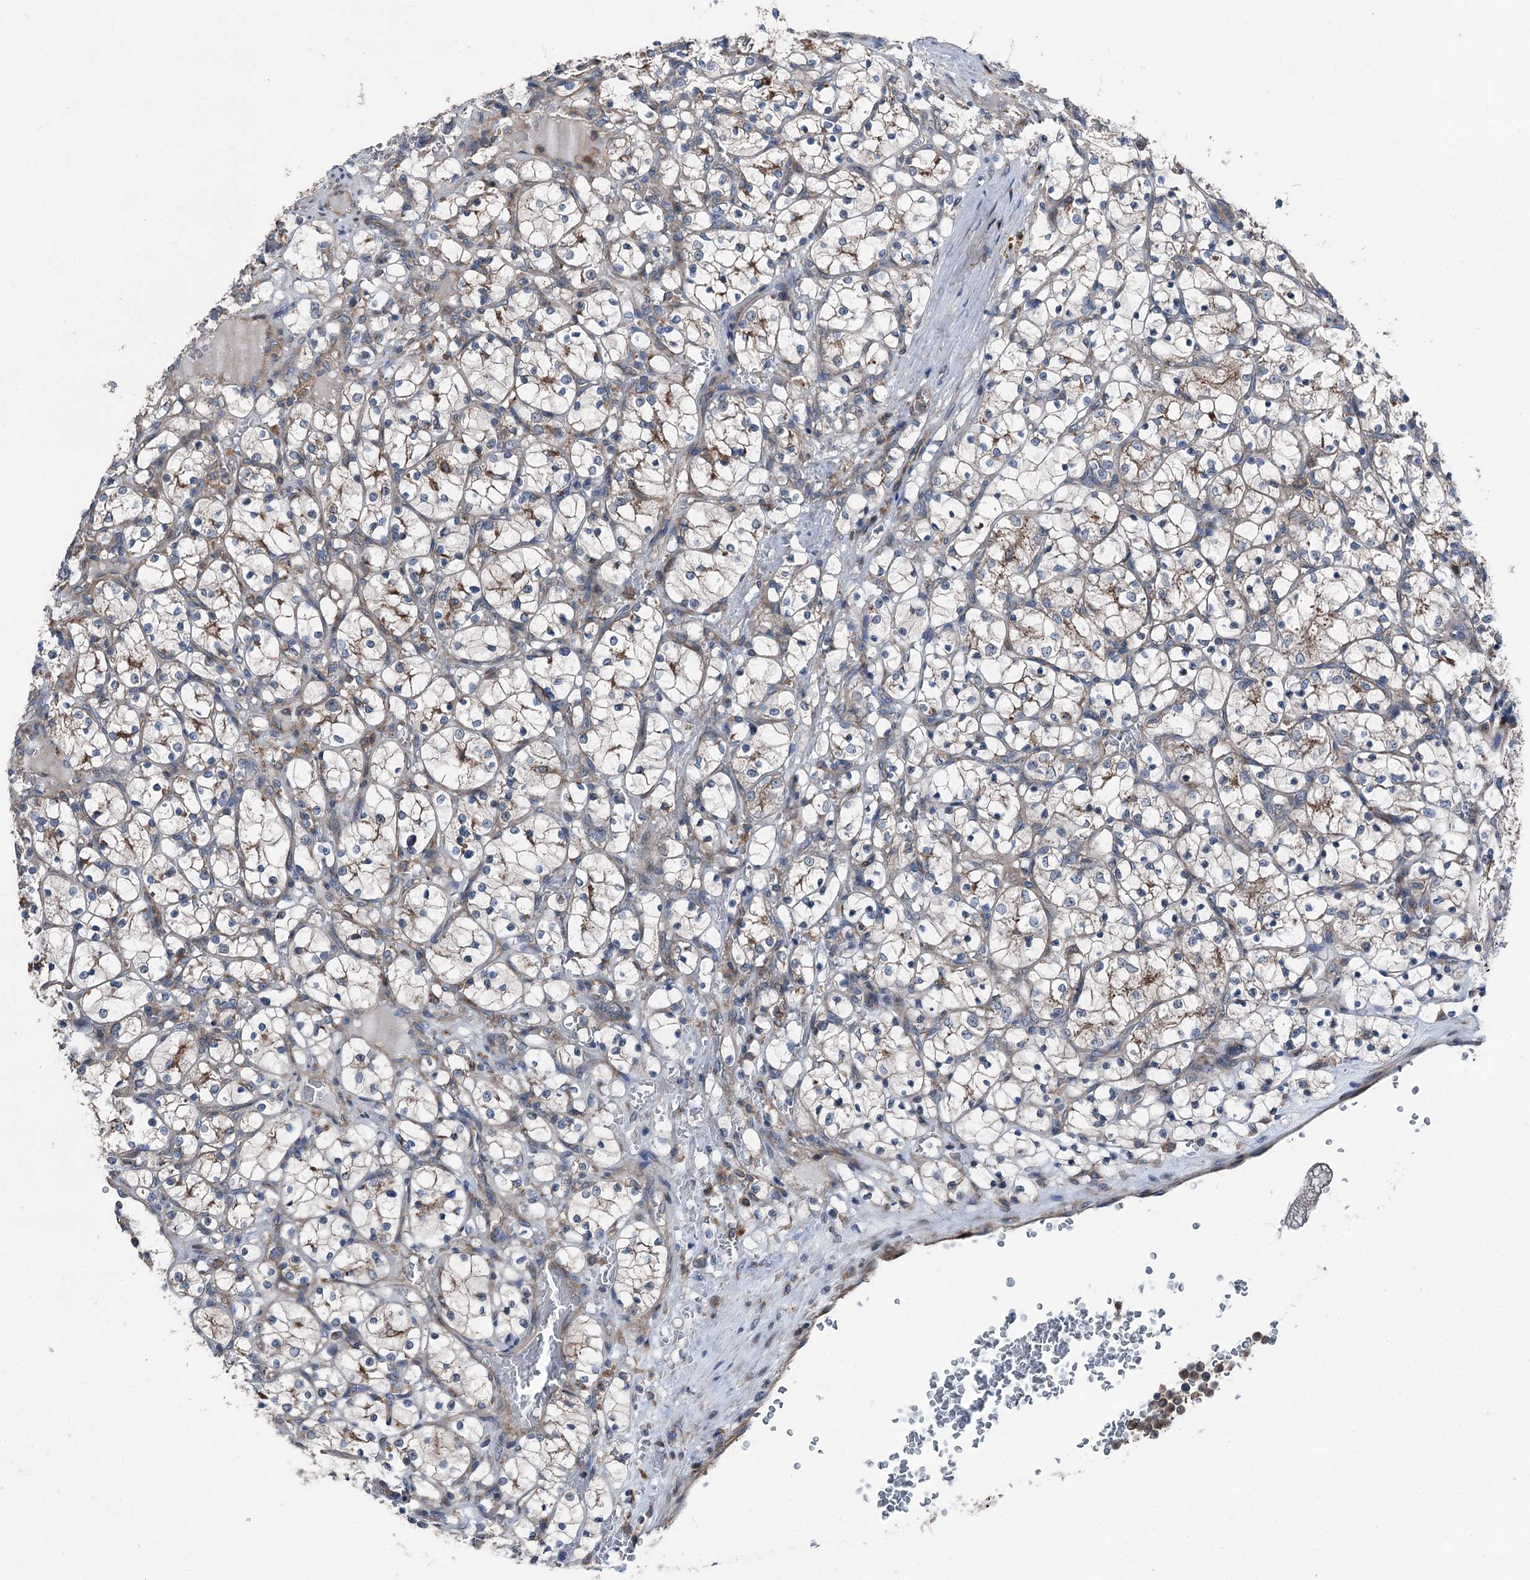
{"staining": {"intensity": "moderate", "quantity": "25%-75%", "location": "cytoplasmic/membranous"}, "tissue": "renal cancer", "cell_type": "Tumor cells", "image_type": "cancer", "snomed": [{"axis": "morphology", "description": "Adenocarcinoma, NOS"}, {"axis": "topography", "description": "Kidney"}], "caption": "Human renal cancer (adenocarcinoma) stained with a protein marker displays moderate staining in tumor cells.", "gene": "RUFY1", "patient": {"sex": "female", "age": 69}}